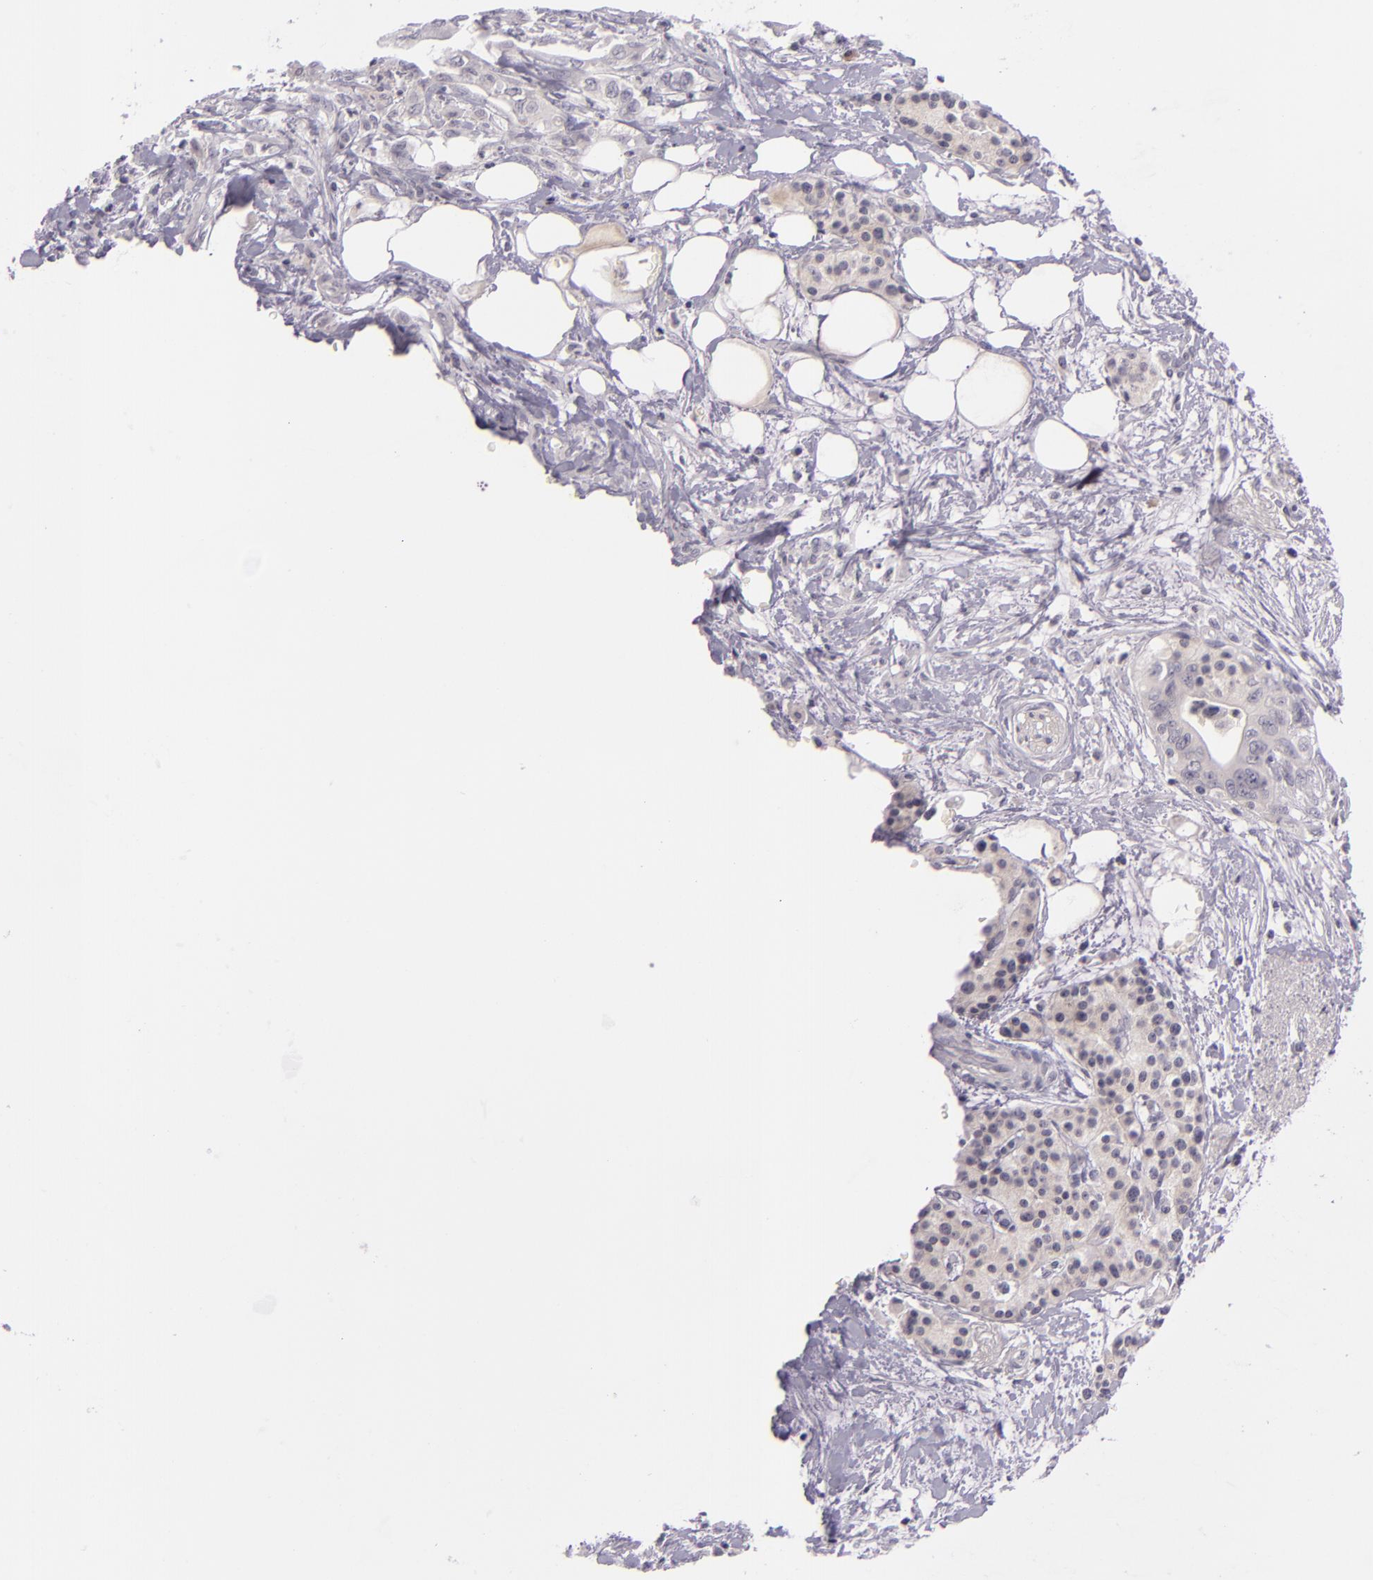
{"staining": {"intensity": "negative", "quantity": "none", "location": "none"}, "tissue": "pancreatic cancer", "cell_type": "Tumor cells", "image_type": "cancer", "snomed": [{"axis": "morphology", "description": "Adenocarcinoma, NOS"}, {"axis": "topography", "description": "Pancreas"}], "caption": "Tumor cells are negative for protein expression in human pancreatic cancer (adenocarcinoma).", "gene": "DAG1", "patient": {"sex": "female", "age": 66}}